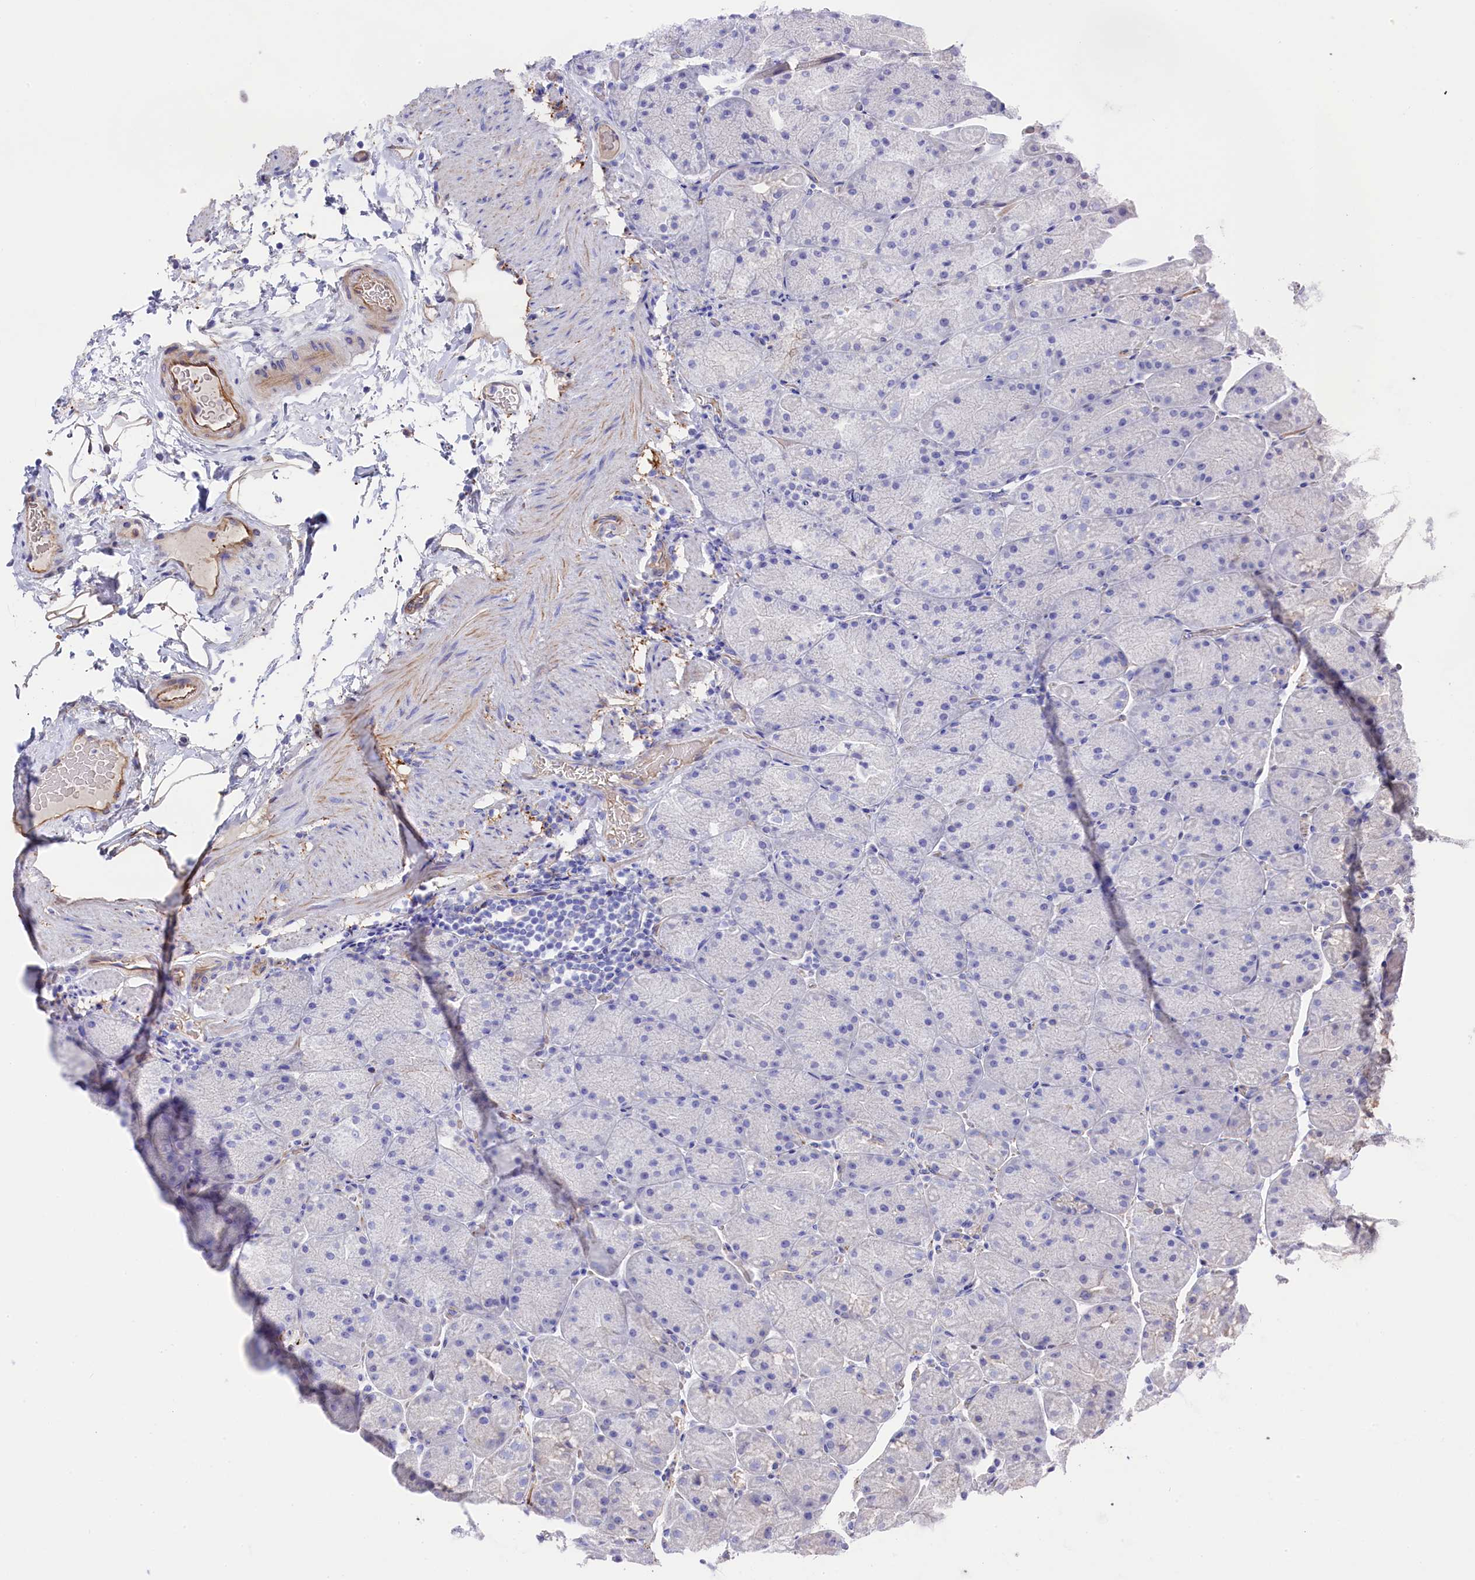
{"staining": {"intensity": "negative", "quantity": "none", "location": "none"}, "tissue": "stomach", "cell_type": "Glandular cells", "image_type": "normal", "snomed": [{"axis": "morphology", "description": "Normal tissue, NOS"}, {"axis": "topography", "description": "Stomach, upper"}, {"axis": "topography", "description": "Stomach, lower"}], "caption": "A high-resolution histopathology image shows immunohistochemistry staining of normal stomach, which exhibits no significant staining in glandular cells.", "gene": "LHFPL4", "patient": {"sex": "male", "age": 67}}